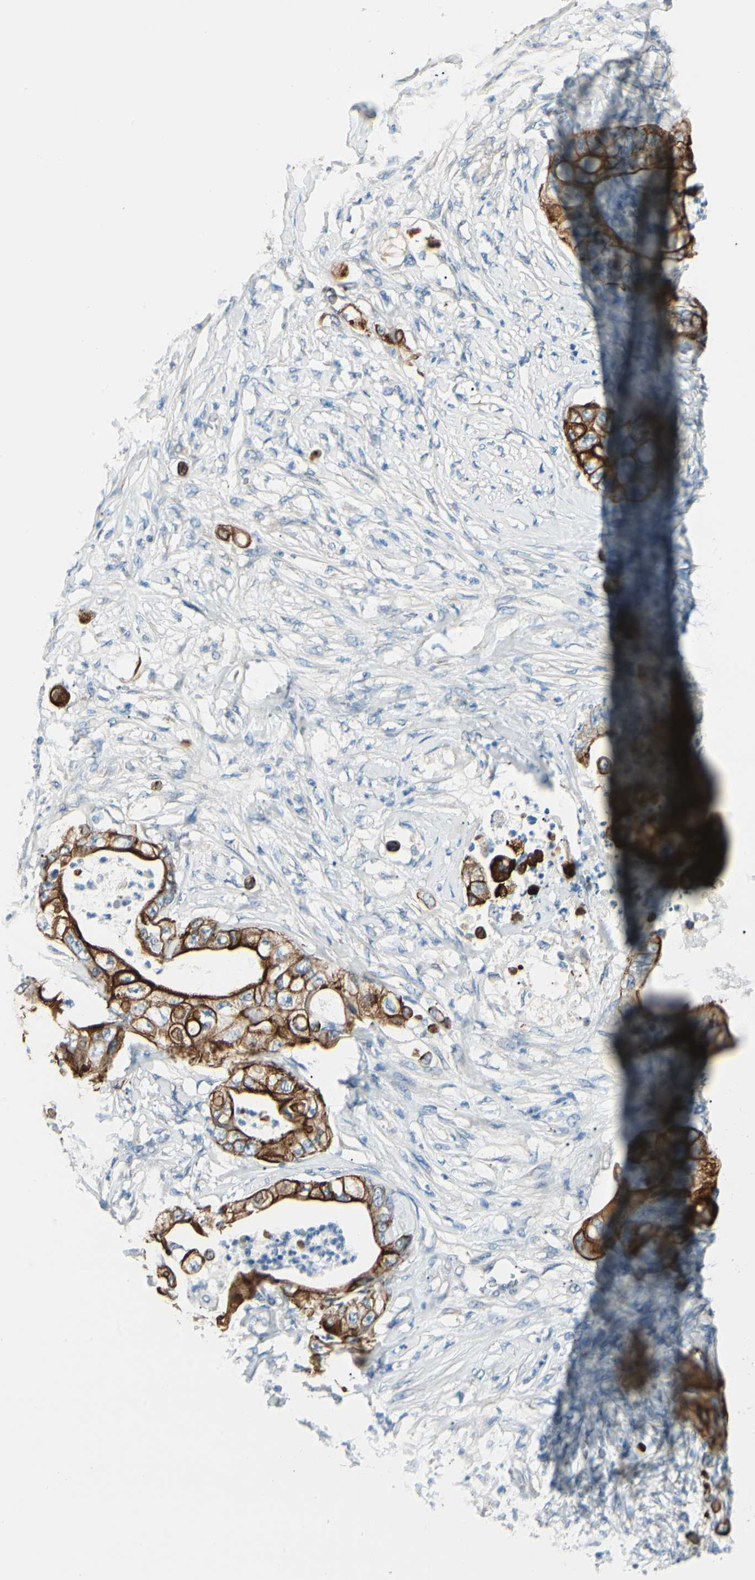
{"staining": {"intensity": "strong", "quantity": ">75%", "location": "cytoplasmic/membranous"}, "tissue": "stomach cancer", "cell_type": "Tumor cells", "image_type": "cancer", "snomed": [{"axis": "morphology", "description": "Adenocarcinoma, NOS"}, {"axis": "topography", "description": "Stomach"}], "caption": "Immunohistochemical staining of adenocarcinoma (stomach) displays strong cytoplasmic/membranous protein expression in approximately >75% of tumor cells.", "gene": "DUSP12", "patient": {"sex": "female", "age": 73}}